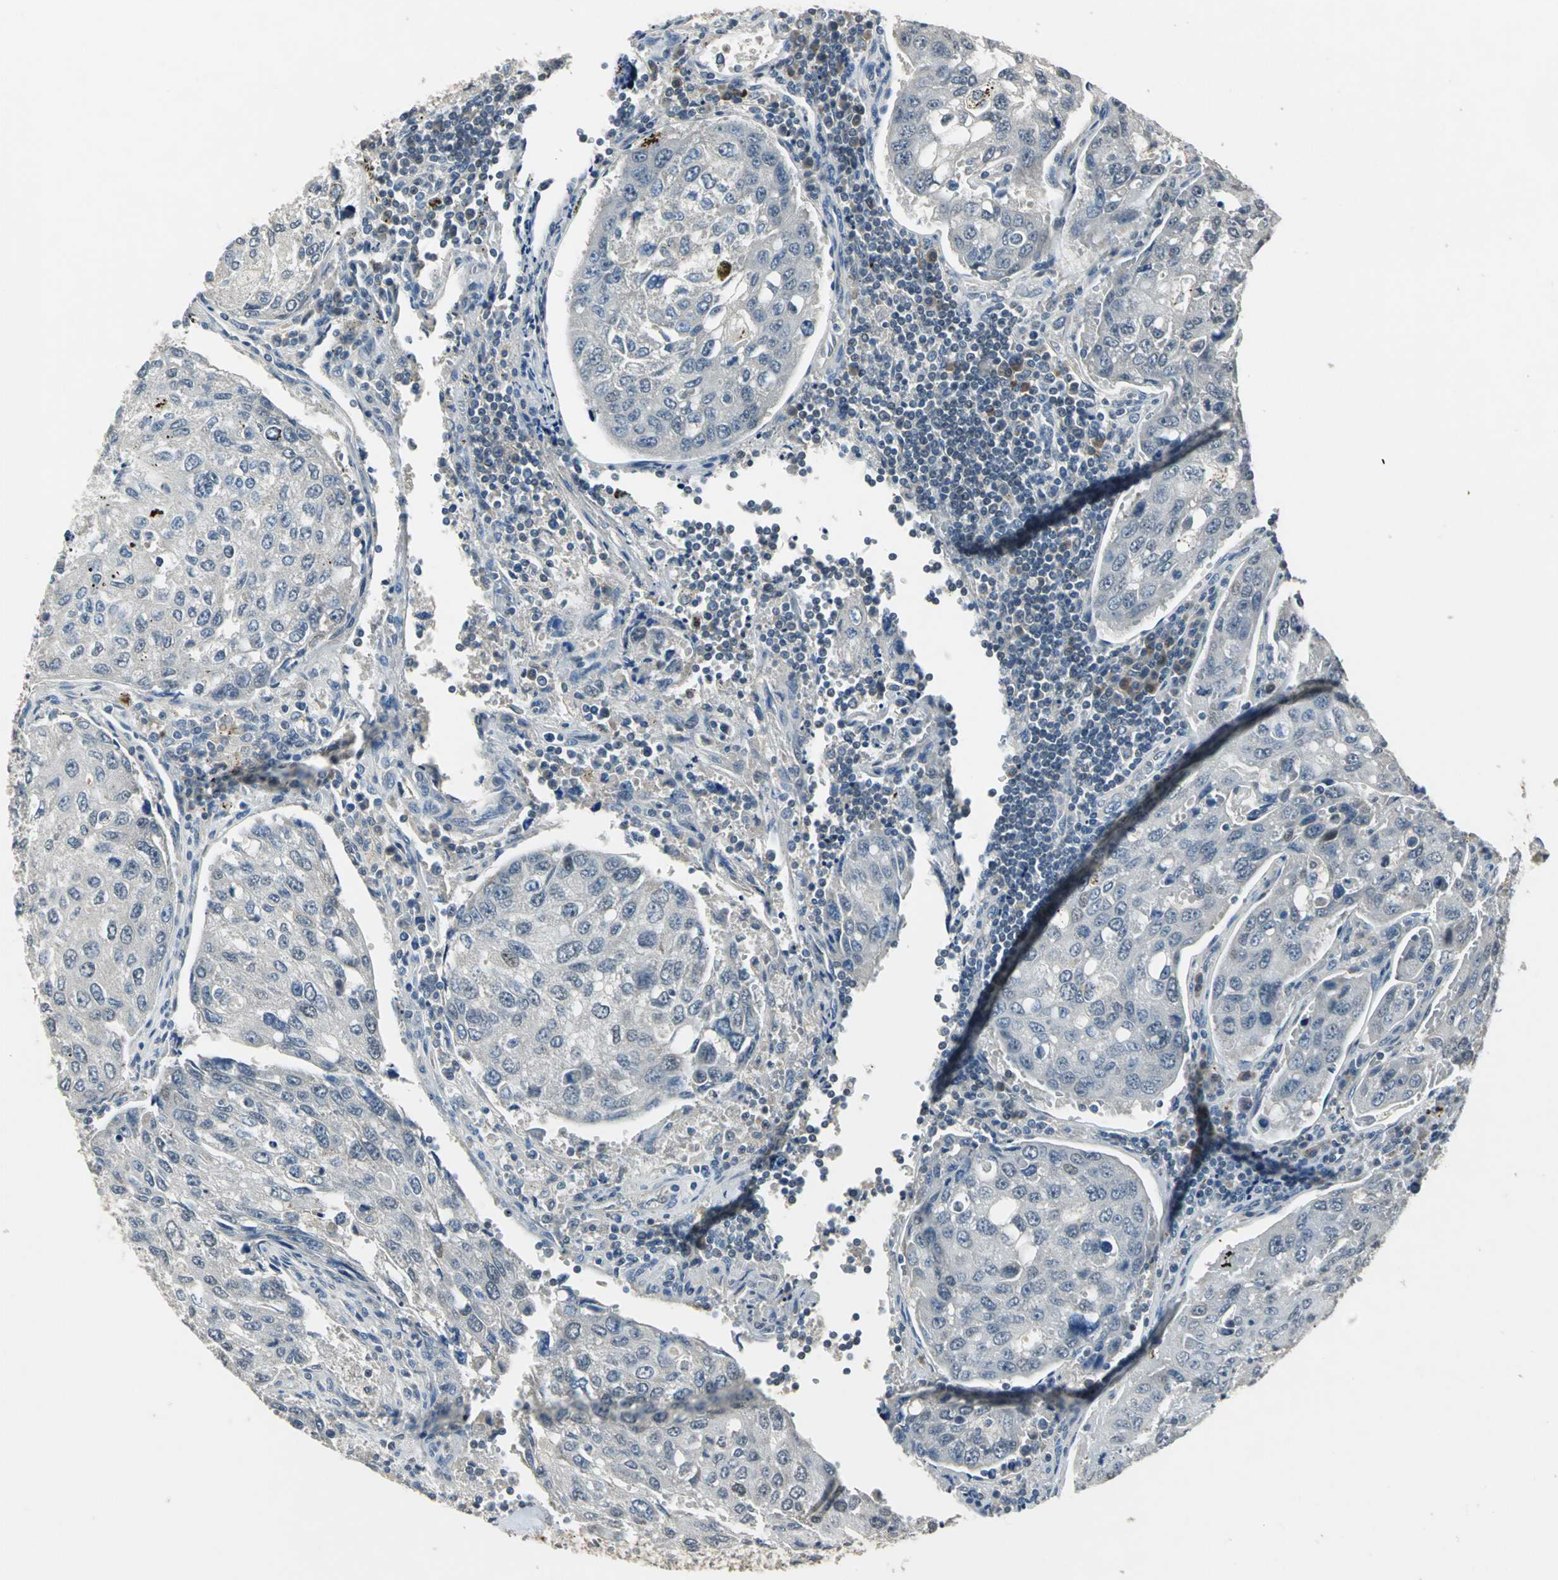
{"staining": {"intensity": "weak", "quantity": "<25%", "location": "cytoplasmic/membranous"}, "tissue": "urothelial cancer", "cell_type": "Tumor cells", "image_type": "cancer", "snomed": [{"axis": "morphology", "description": "Urothelial carcinoma, High grade"}, {"axis": "topography", "description": "Lymph node"}, {"axis": "topography", "description": "Urinary bladder"}], "caption": "Immunohistochemical staining of urothelial carcinoma (high-grade) demonstrates no significant expression in tumor cells. Brightfield microscopy of immunohistochemistry (IHC) stained with DAB (3,3'-diaminobenzidine) (brown) and hematoxylin (blue), captured at high magnification.", "gene": "JADE3", "patient": {"sex": "male", "age": 51}}